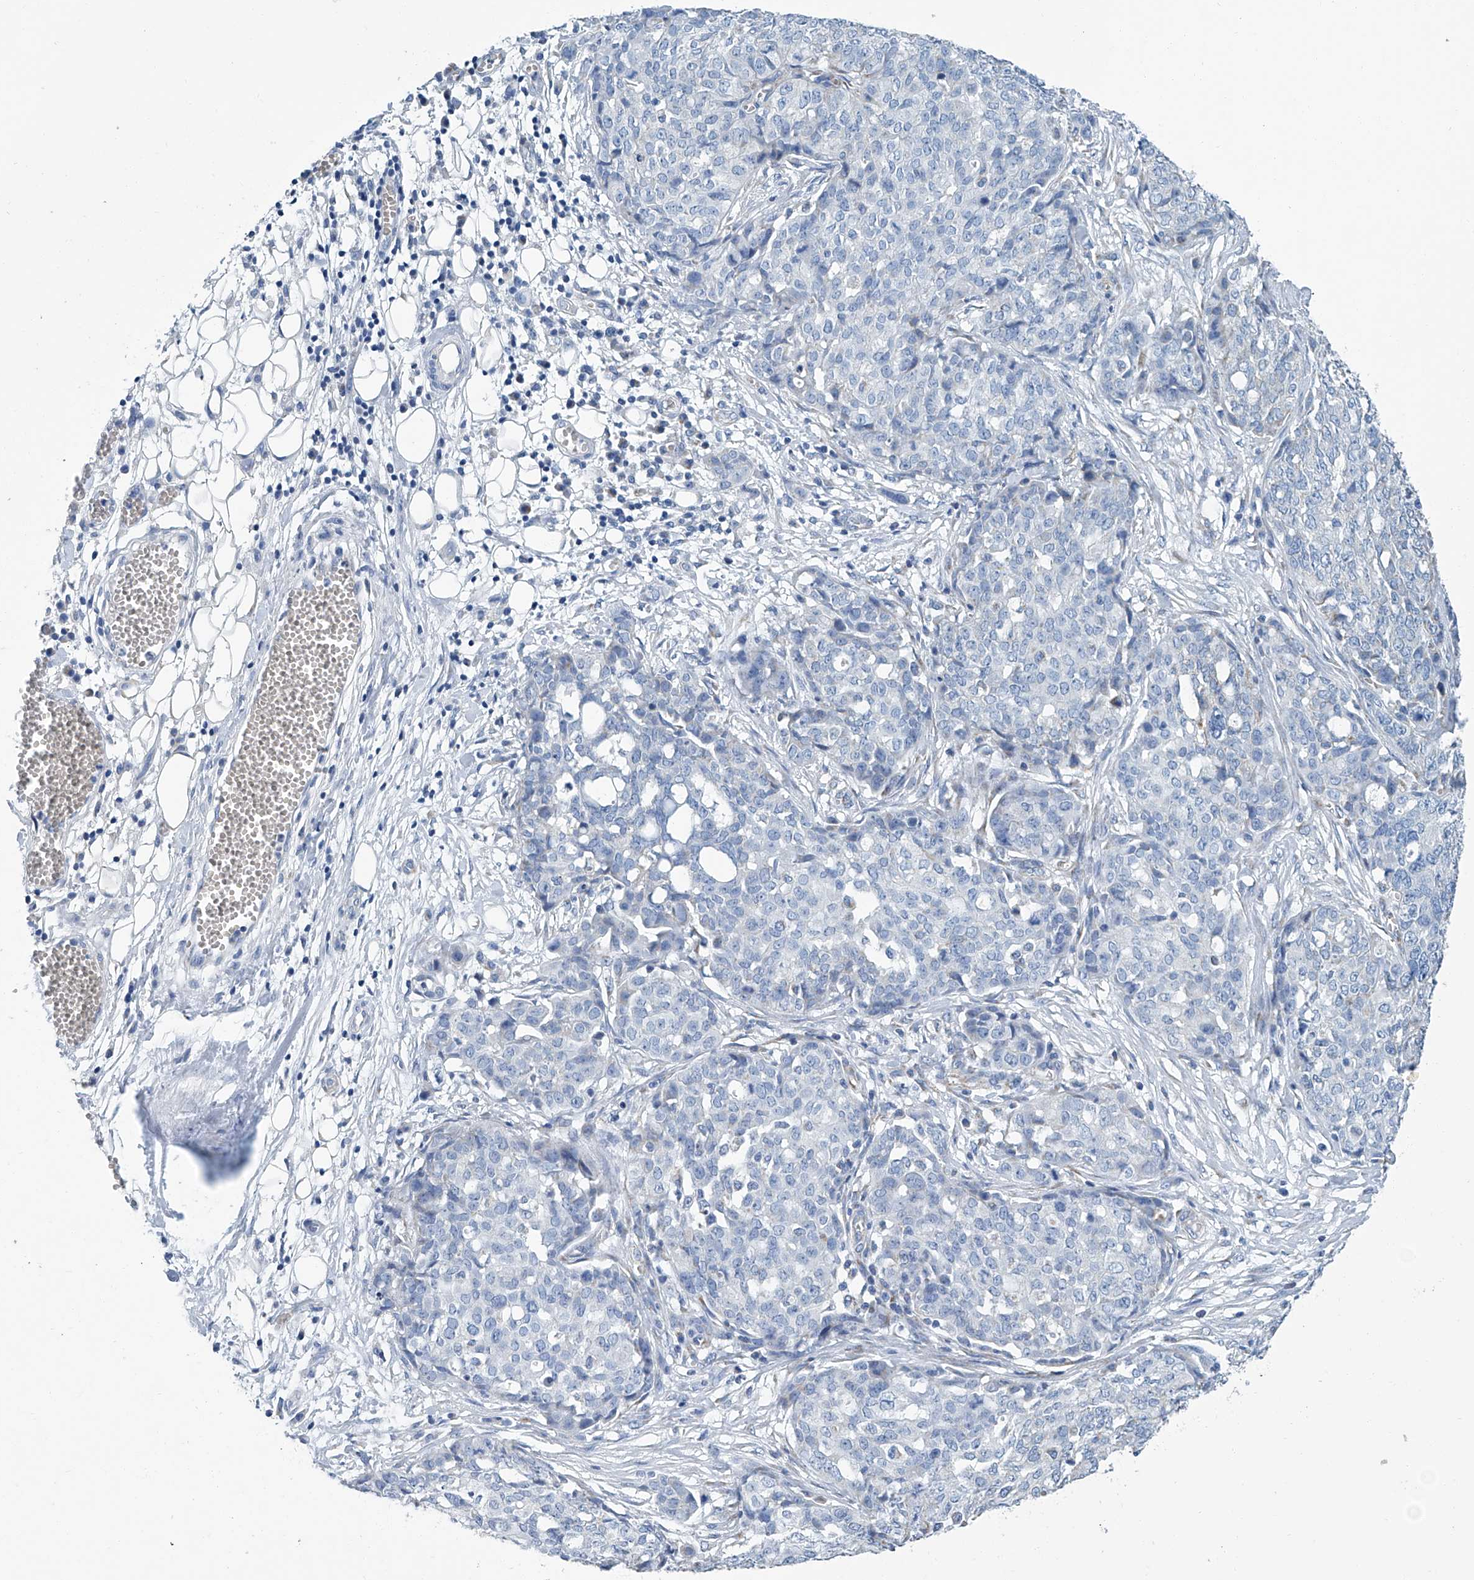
{"staining": {"intensity": "negative", "quantity": "none", "location": "none"}, "tissue": "ovarian cancer", "cell_type": "Tumor cells", "image_type": "cancer", "snomed": [{"axis": "morphology", "description": "Cystadenocarcinoma, serous, NOS"}, {"axis": "topography", "description": "Soft tissue"}, {"axis": "topography", "description": "Ovary"}], "caption": "This is an IHC image of ovarian cancer (serous cystadenocarcinoma). There is no expression in tumor cells.", "gene": "MT-ND1", "patient": {"sex": "female", "age": 57}}